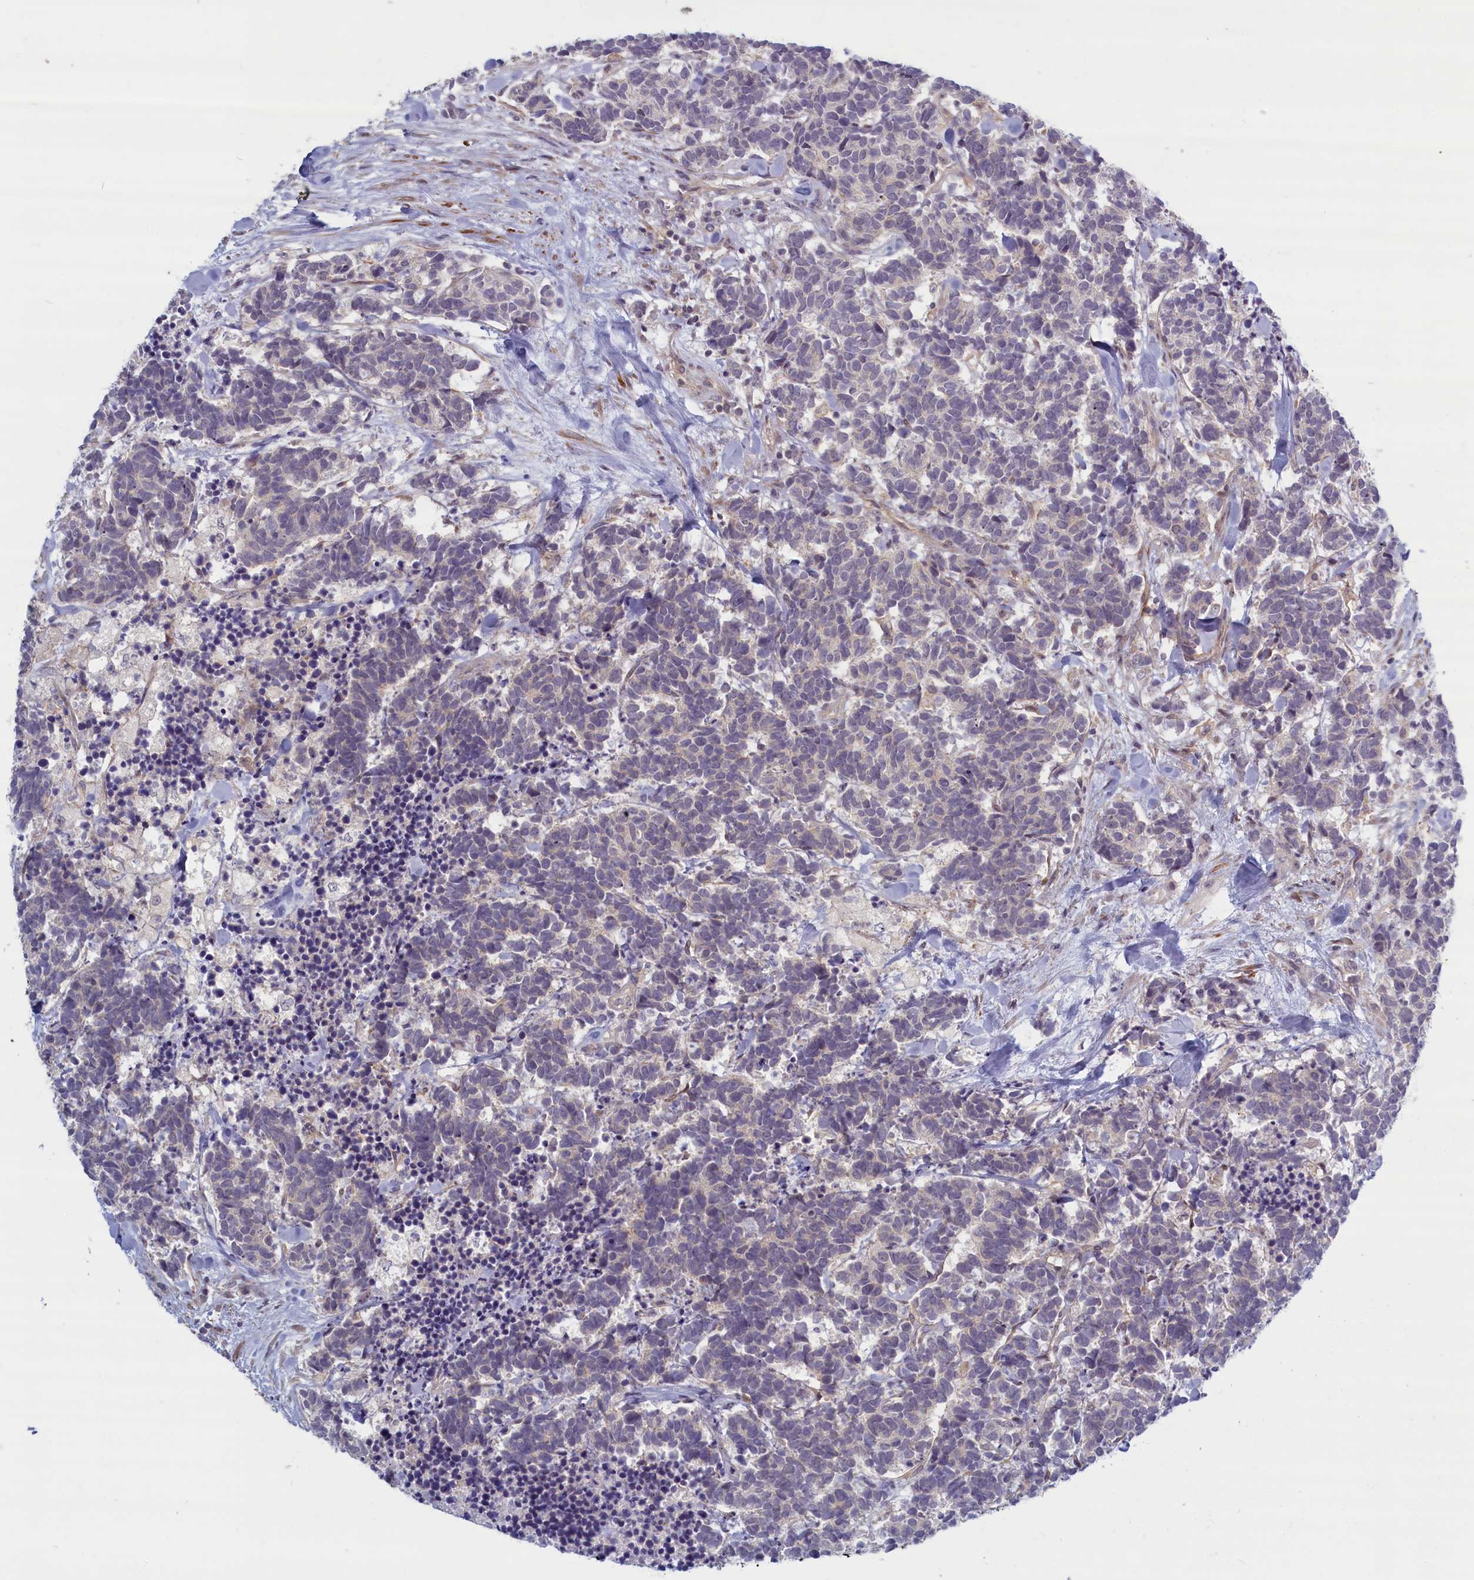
{"staining": {"intensity": "negative", "quantity": "none", "location": "none"}, "tissue": "carcinoid", "cell_type": "Tumor cells", "image_type": "cancer", "snomed": [{"axis": "morphology", "description": "Carcinoma, NOS"}, {"axis": "morphology", "description": "Carcinoid, malignant, NOS"}, {"axis": "topography", "description": "Prostate"}], "caption": "Carcinoid (malignant) was stained to show a protein in brown. There is no significant positivity in tumor cells.", "gene": "TRPM4", "patient": {"sex": "male", "age": 57}}